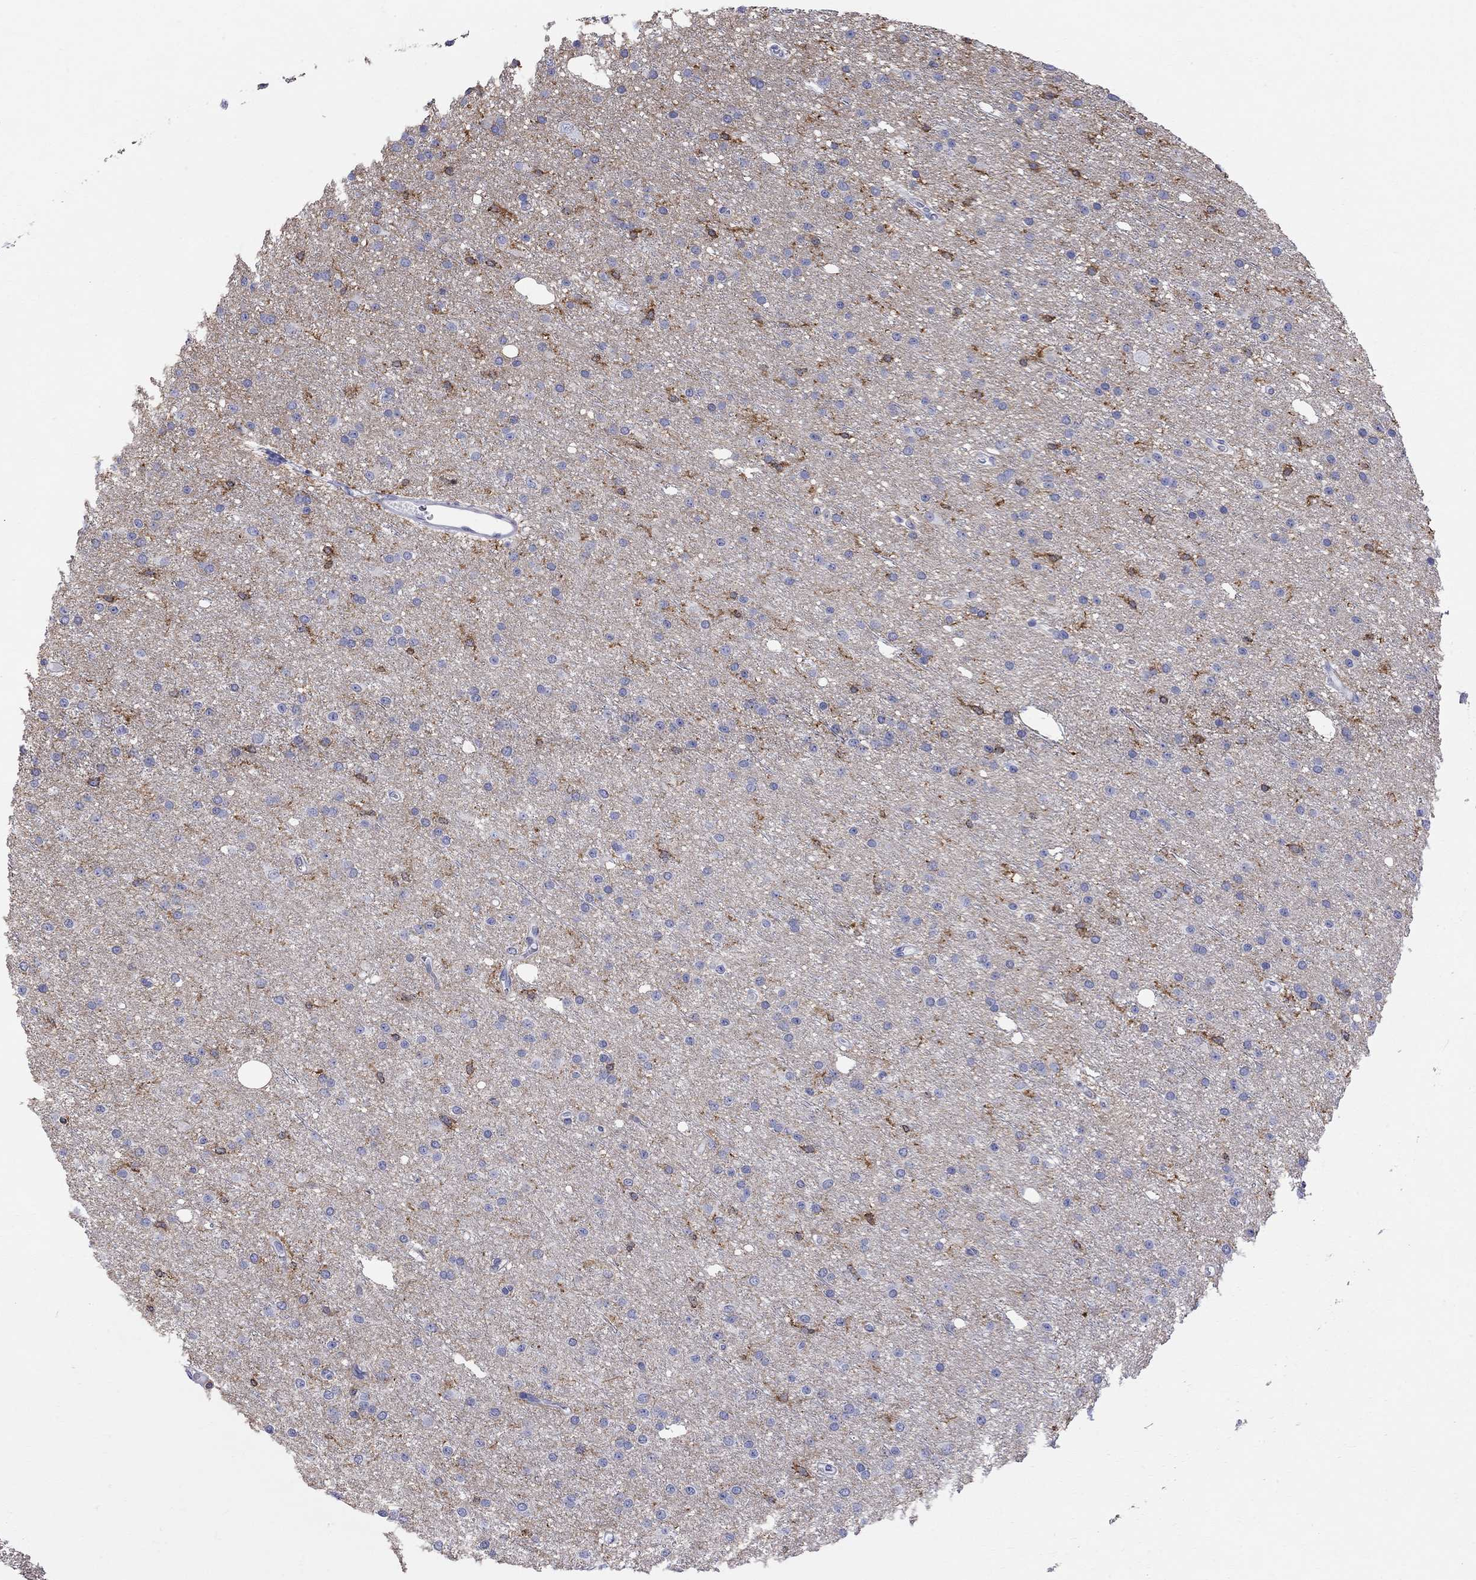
{"staining": {"intensity": "negative", "quantity": "none", "location": "none"}, "tissue": "glioma", "cell_type": "Tumor cells", "image_type": "cancer", "snomed": [{"axis": "morphology", "description": "Glioma, malignant, Low grade"}, {"axis": "topography", "description": "Brain"}], "caption": "A micrograph of human glioma is negative for staining in tumor cells. The staining is performed using DAB brown chromogen with nuclei counter-stained in using hematoxylin.", "gene": "ABI3", "patient": {"sex": "male", "age": 27}}